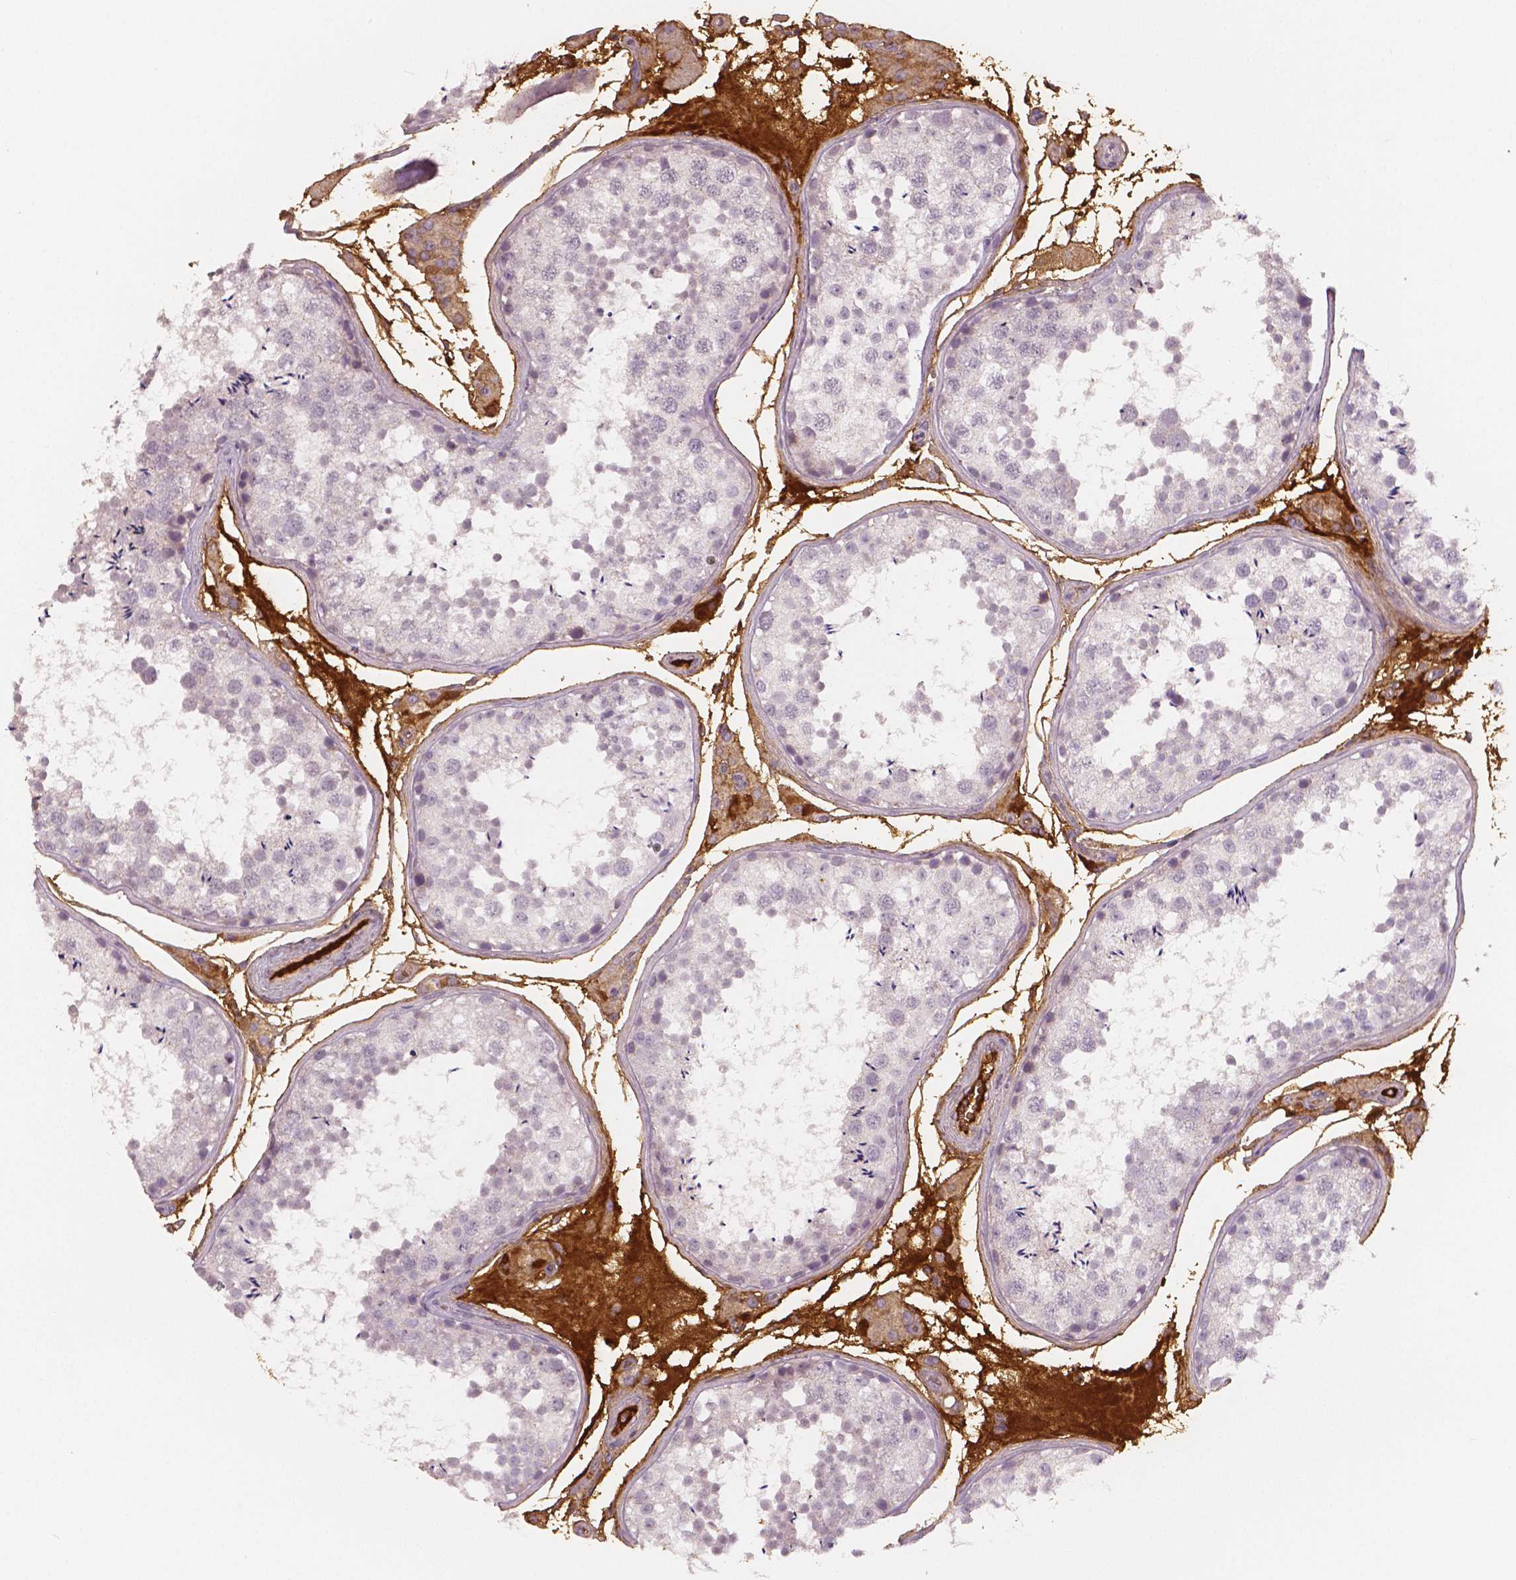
{"staining": {"intensity": "negative", "quantity": "none", "location": "none"}, "tissue": "testis", "cell_type": "Cells in seminiferous ducts", "image_type": "normal", "snomed": [{"axis": "morphology", "description": "Normal tissue, NOS"}, {"axis": "topography", "description": "Testis"}], "caption": "IHC micrograph of normal testis: testis stained with DAB (3,3'-diaminobenzidine) shows no significant protein expression in cells in seminiferous ducts. (Brightfield microscopy of DAB (3,3'-diaminobenzidine) immunohistochemistry at high magnification).", "gene": "APOA4", "patient": {"sex": "male", "age": 29}}